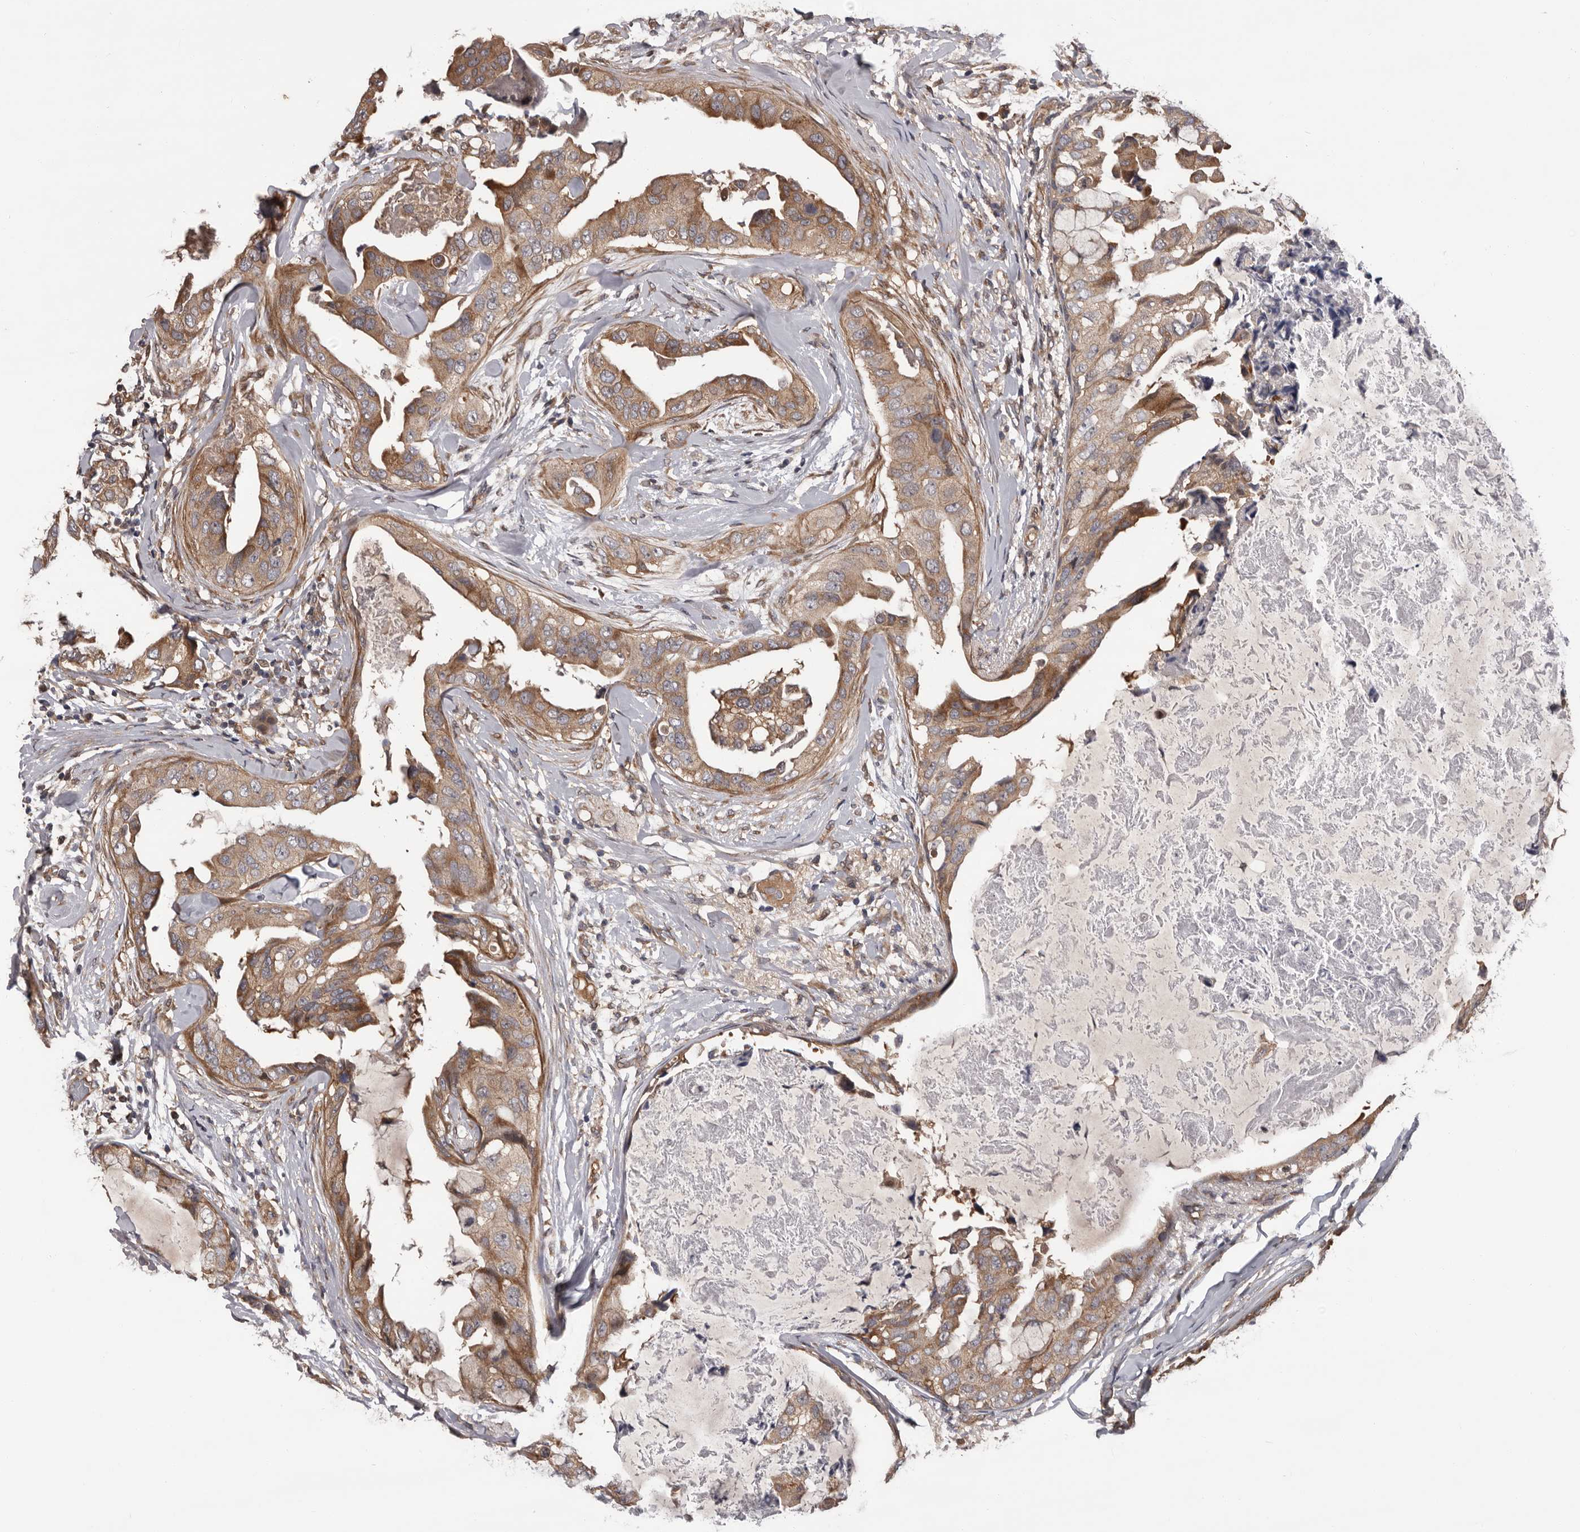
{"staining": {"intensity": "moderate", "quantity": ">75%", "location": "cytoplasmic/membranous"}, "tissue": "breast cancer", "cell_type": "Tumor cells", "image_type": "cancer", "snomed": [{"axis": "morphology", "description": "Duct carcinoma"}, {"axis": "topography", "description": "Breast"}], "caption": "Moderate cytoplasmic/membranous expression for a protein is present in approximately >75% of tumor cells of infiltrating ductal carcinoma (breast) using immunohistochemistry.", "gene": "PRKD1", "patient": {"sex": "female", "age": 40}}